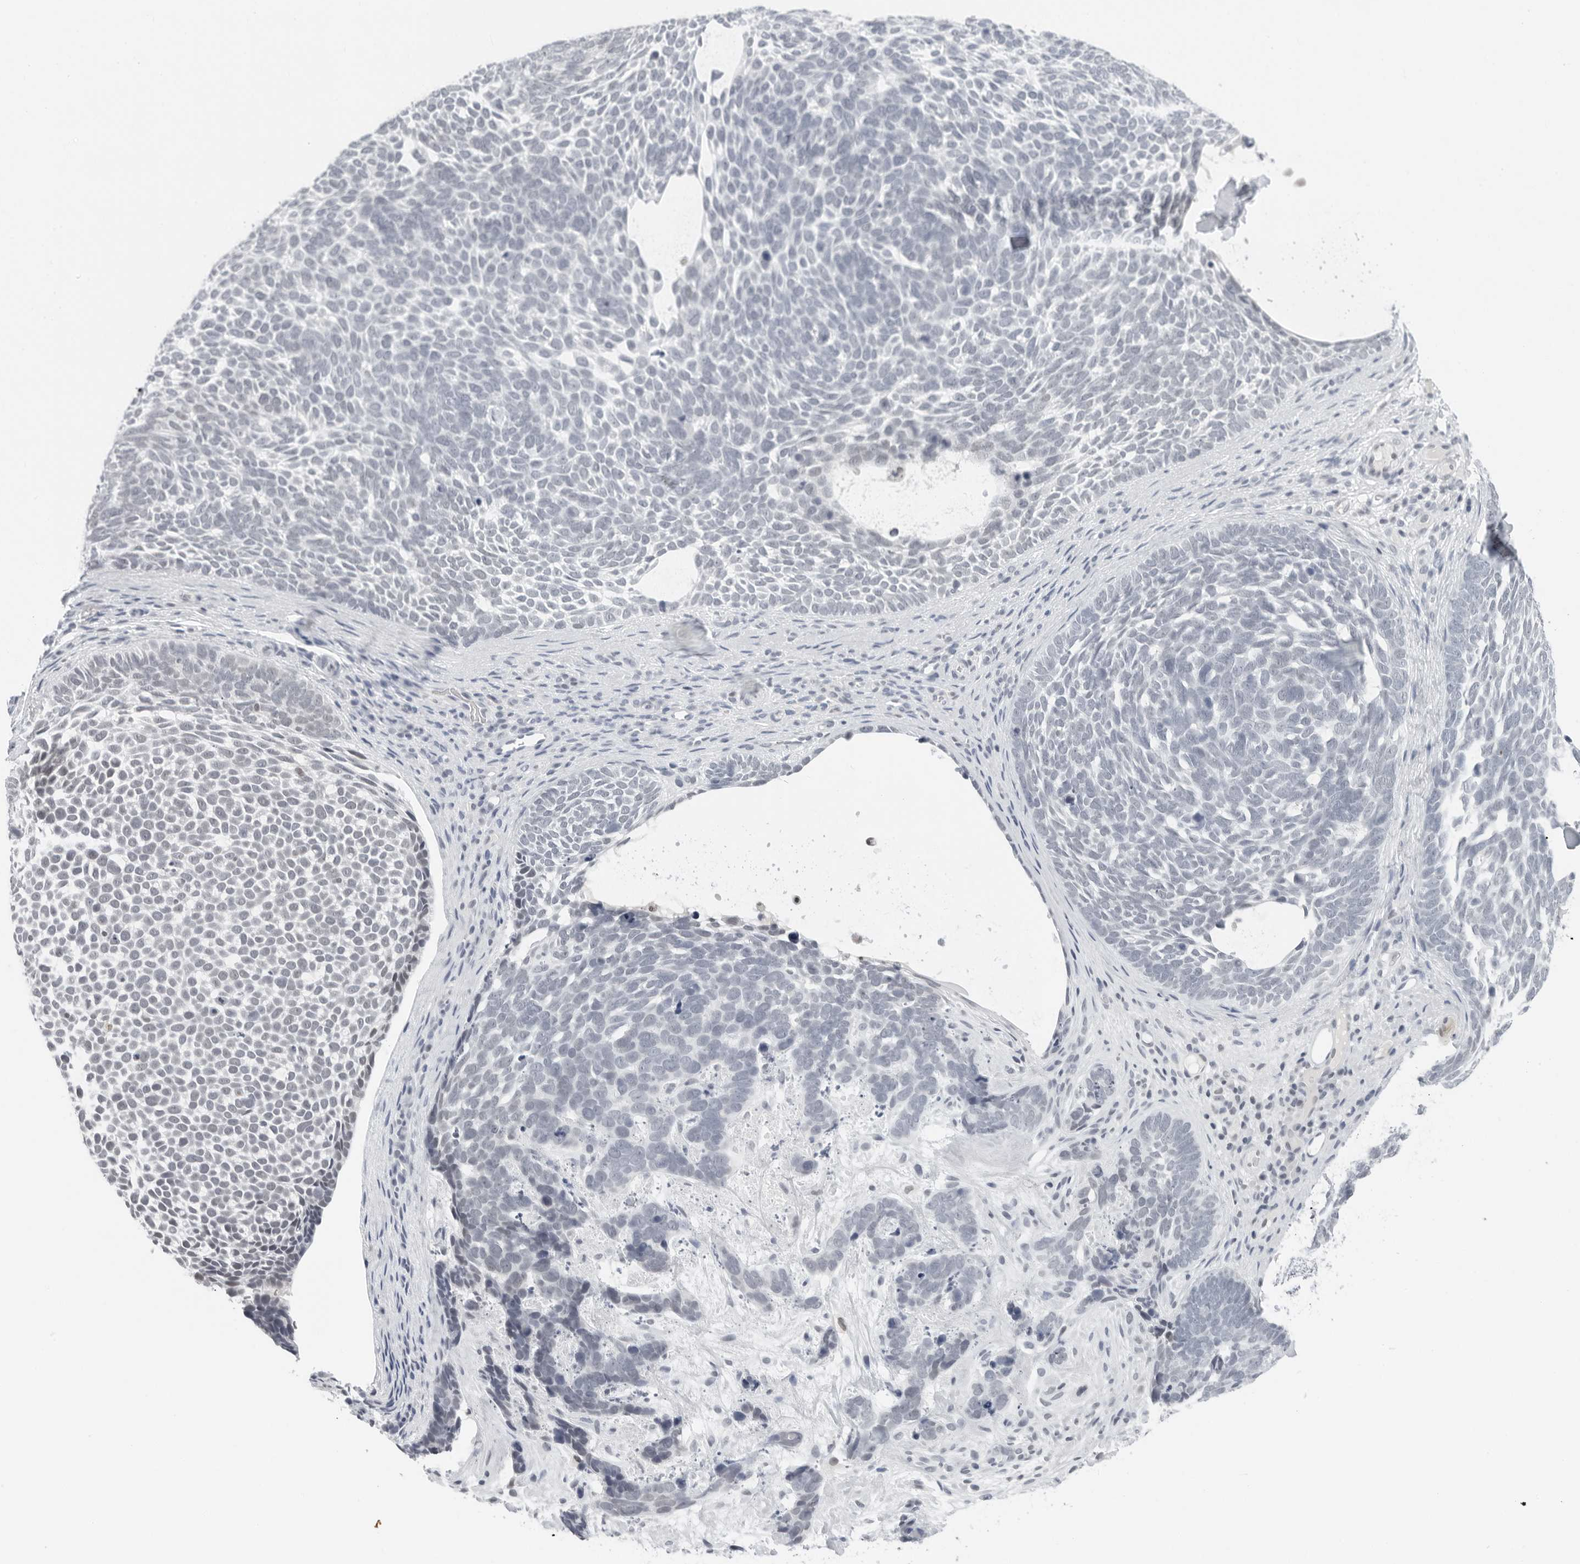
{"staining": {"intensity": "negative", "quantity": "none", "location": "none"}, "tissue": "skin cancer", "cell_type": "Tumor cells", "image_type": "cancer", "snomed": [{"axis": "morphology", "description": "Basal cell carcinoma"}, {"axis": "topography", "description": "Skin"}], "caption": "This is an IHC photomicrograph of human basal cell carcinoma (skin). There is no expression in tumor cells.", "gene": "FLG2", "patient": {"sex": "female", "age": 85}}